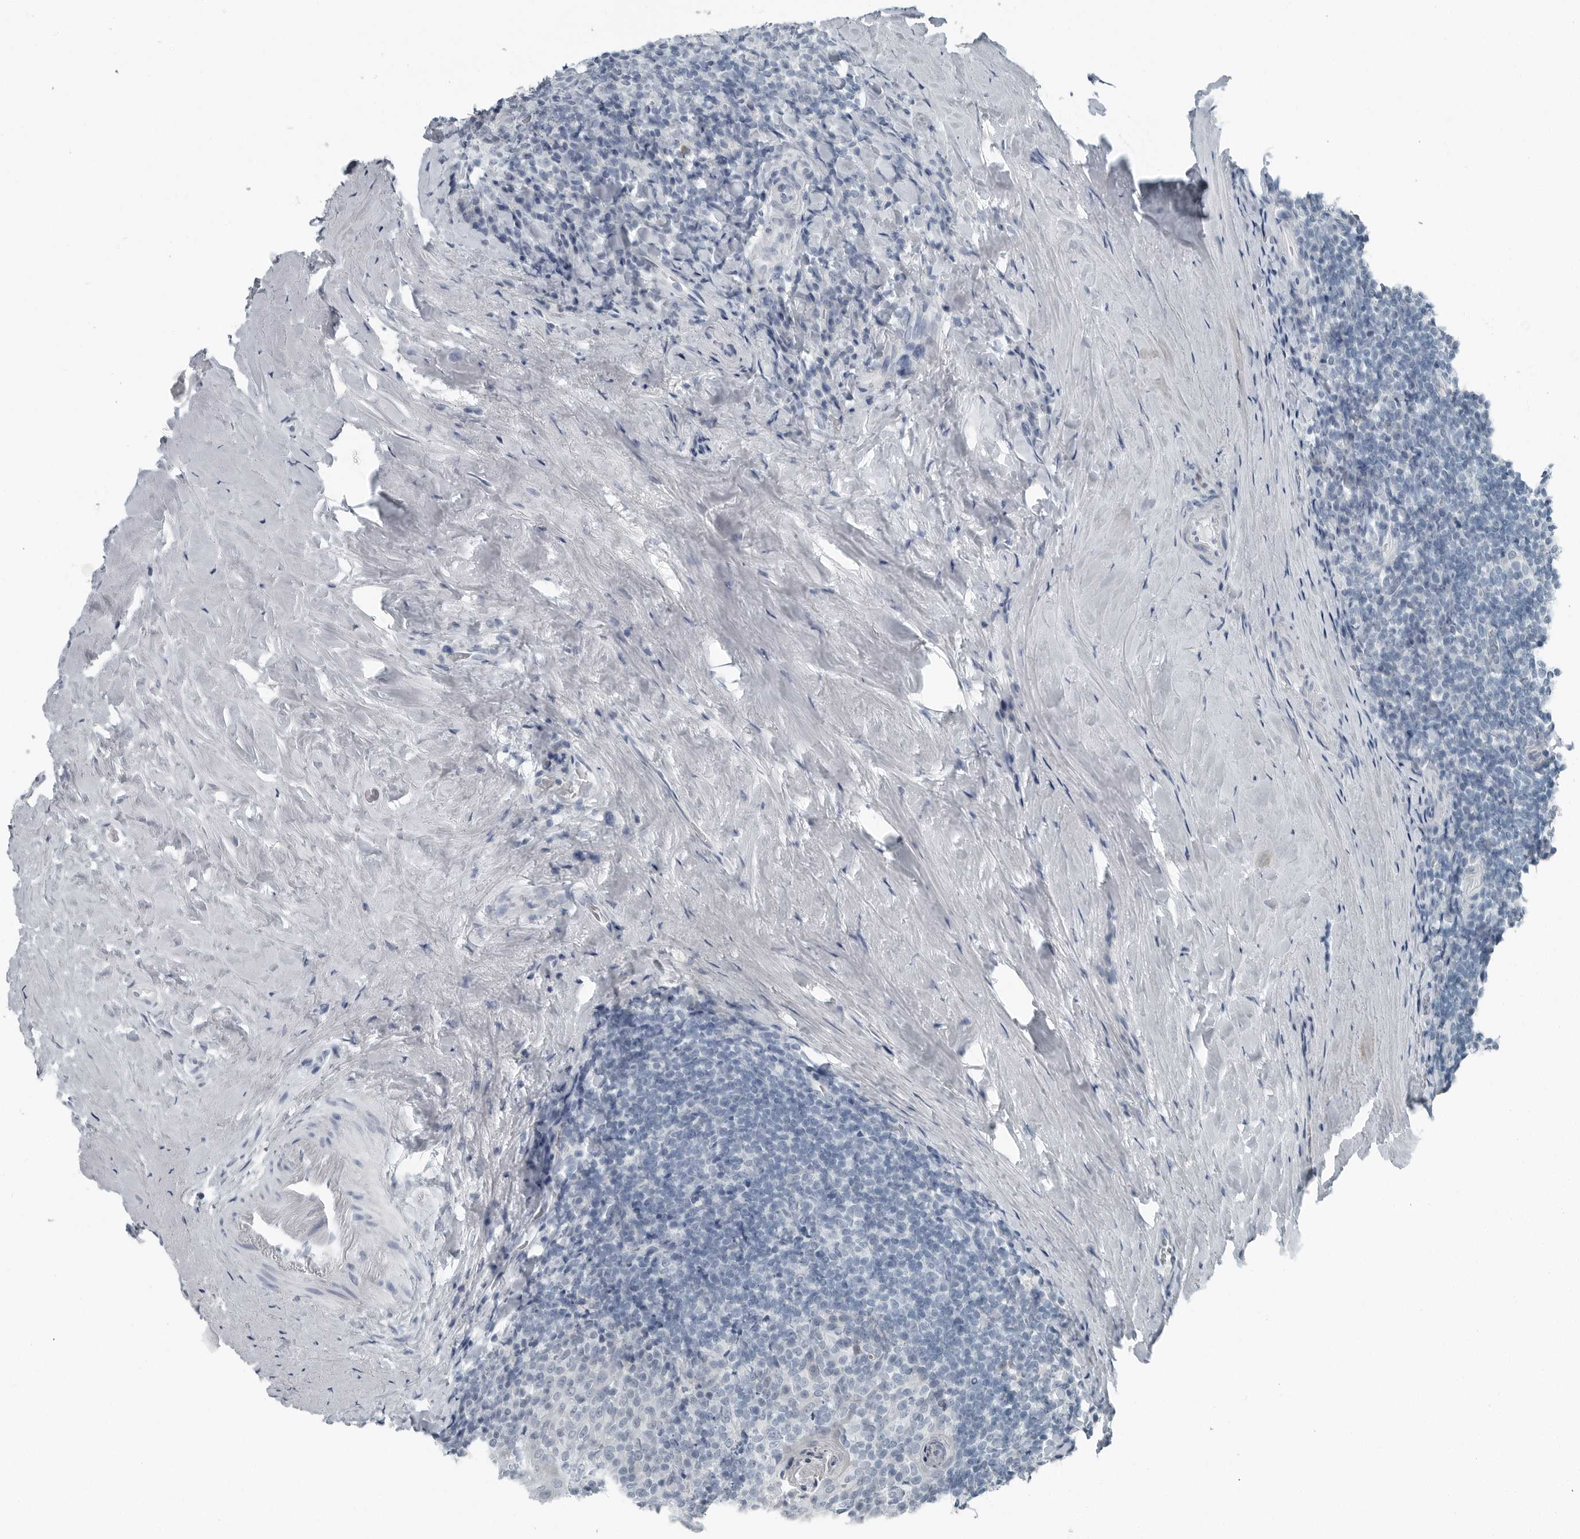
{"staining": {"intensity": "negative", "quantity": "none", "location": "none"}, "tissue": "tonsil", "cell_type": "Germinal center cells", "image_type": "normal", "snomed": [{"axis": "morphology", "description": "Normal tissue, NOS"}, {"axis": "topography", "description": "Tonsil"}], "caption": "An immunohistochemistry photomicrograph of normal tonsil is shown. There is no staining in germinal center cells of tonsil. The staining is performed using DAB (3,3'-diaminobenzidine) brown chromogen with nuclei counter-stained in using hematoxylin.", "gene": "ZPBP2", "patient": {"sex": "male", "age": 37}}